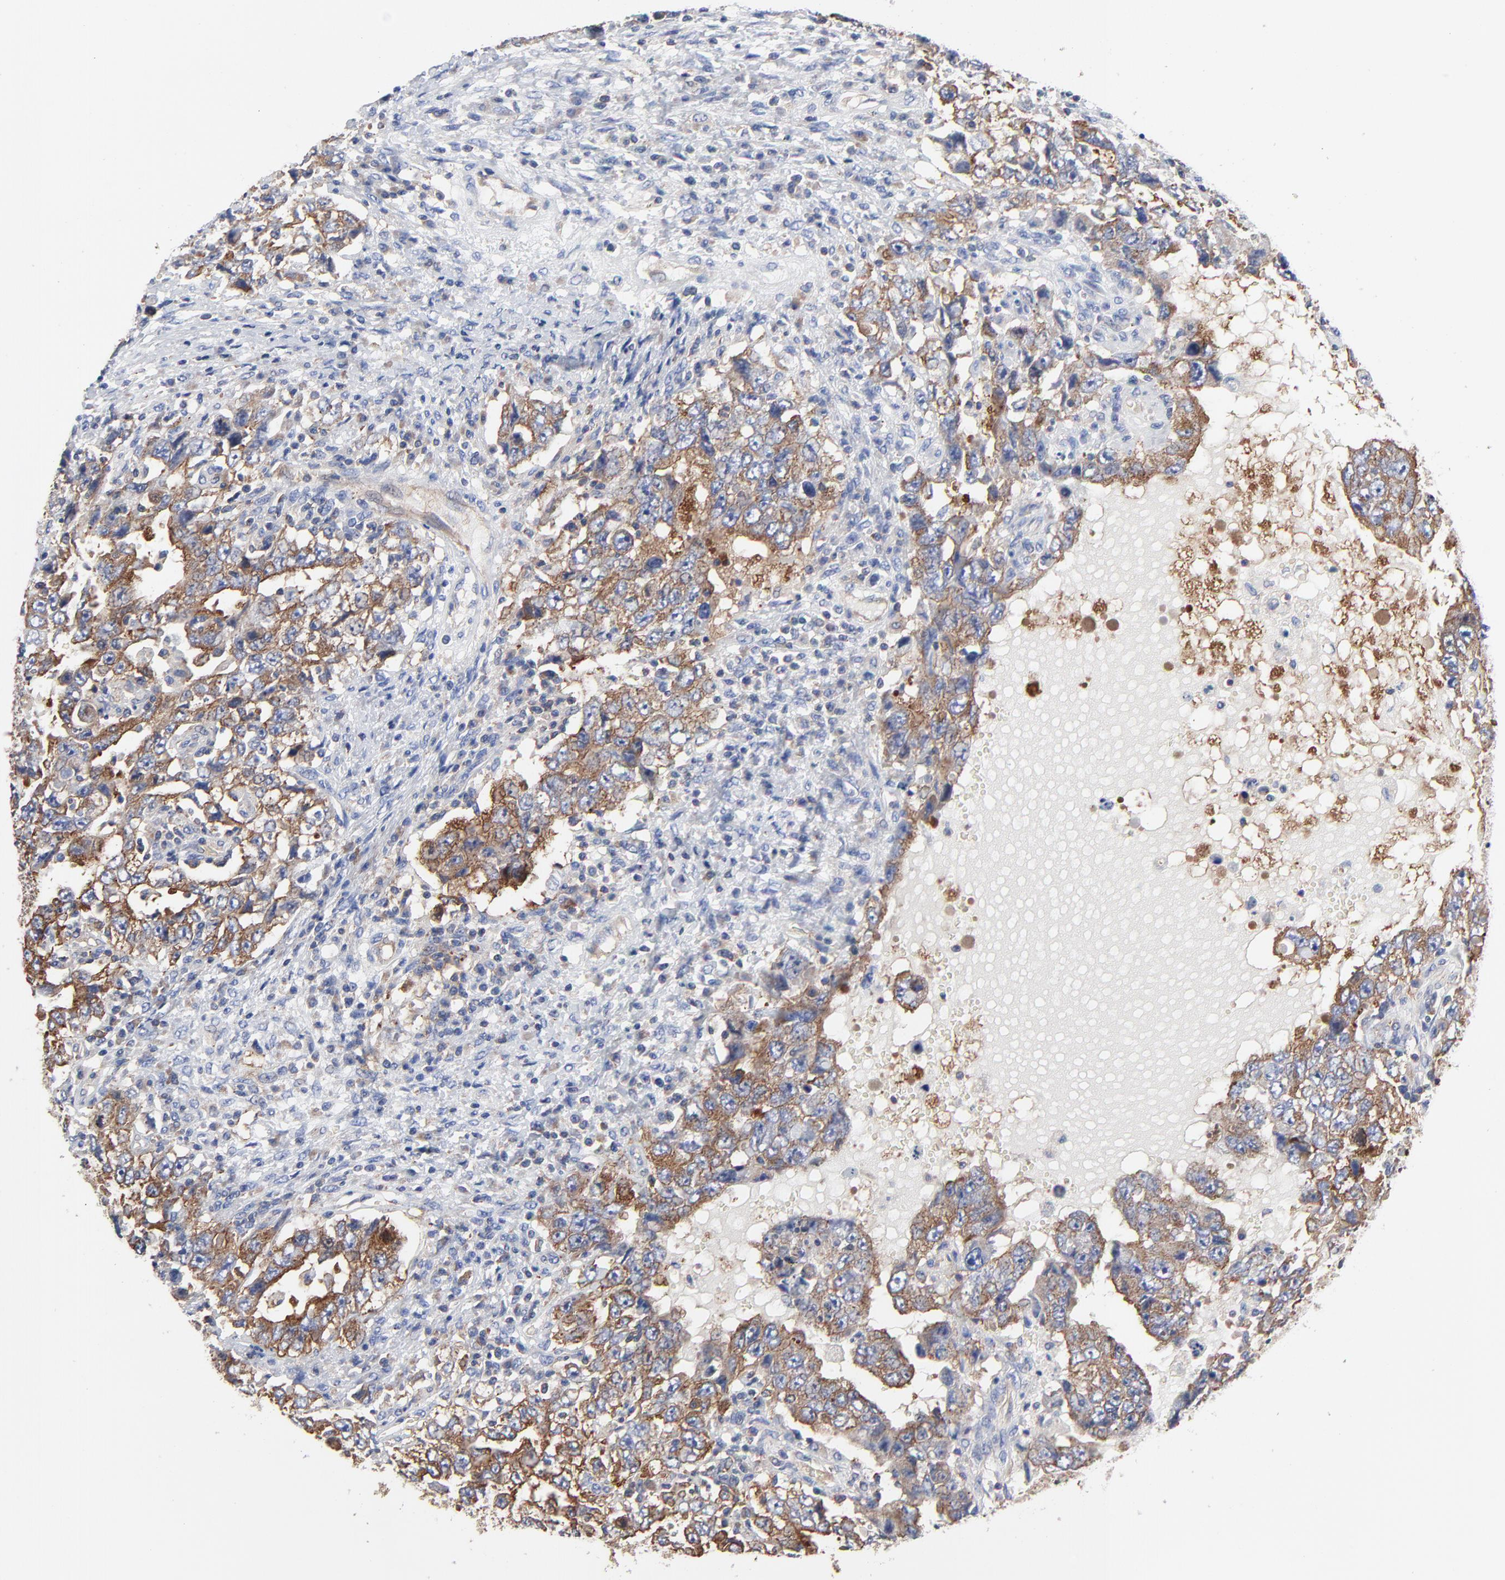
{"staining": {"intensity": "moderate", "quantity": ">75%", "location": "cytoplasmic/membranous"}, "tissue": "testis cancer", "cell_type": "Tumor cells", "image_type": "cancer", "snomed": [{"axis": "morphology", "description": "Carcinoma, Embryonal, NOS"}, {"axis": "topography", "description": "Testis"}], "caption": "Testis cancer (embryonal carcinoma) was stained to show a protein in brown. There is medium levels of moderate cytoplasmic/membranous expression in approximately >75% of tumor cells.", "gene": "CD2AP", "patient": {"sex": "male", "age": 26}}